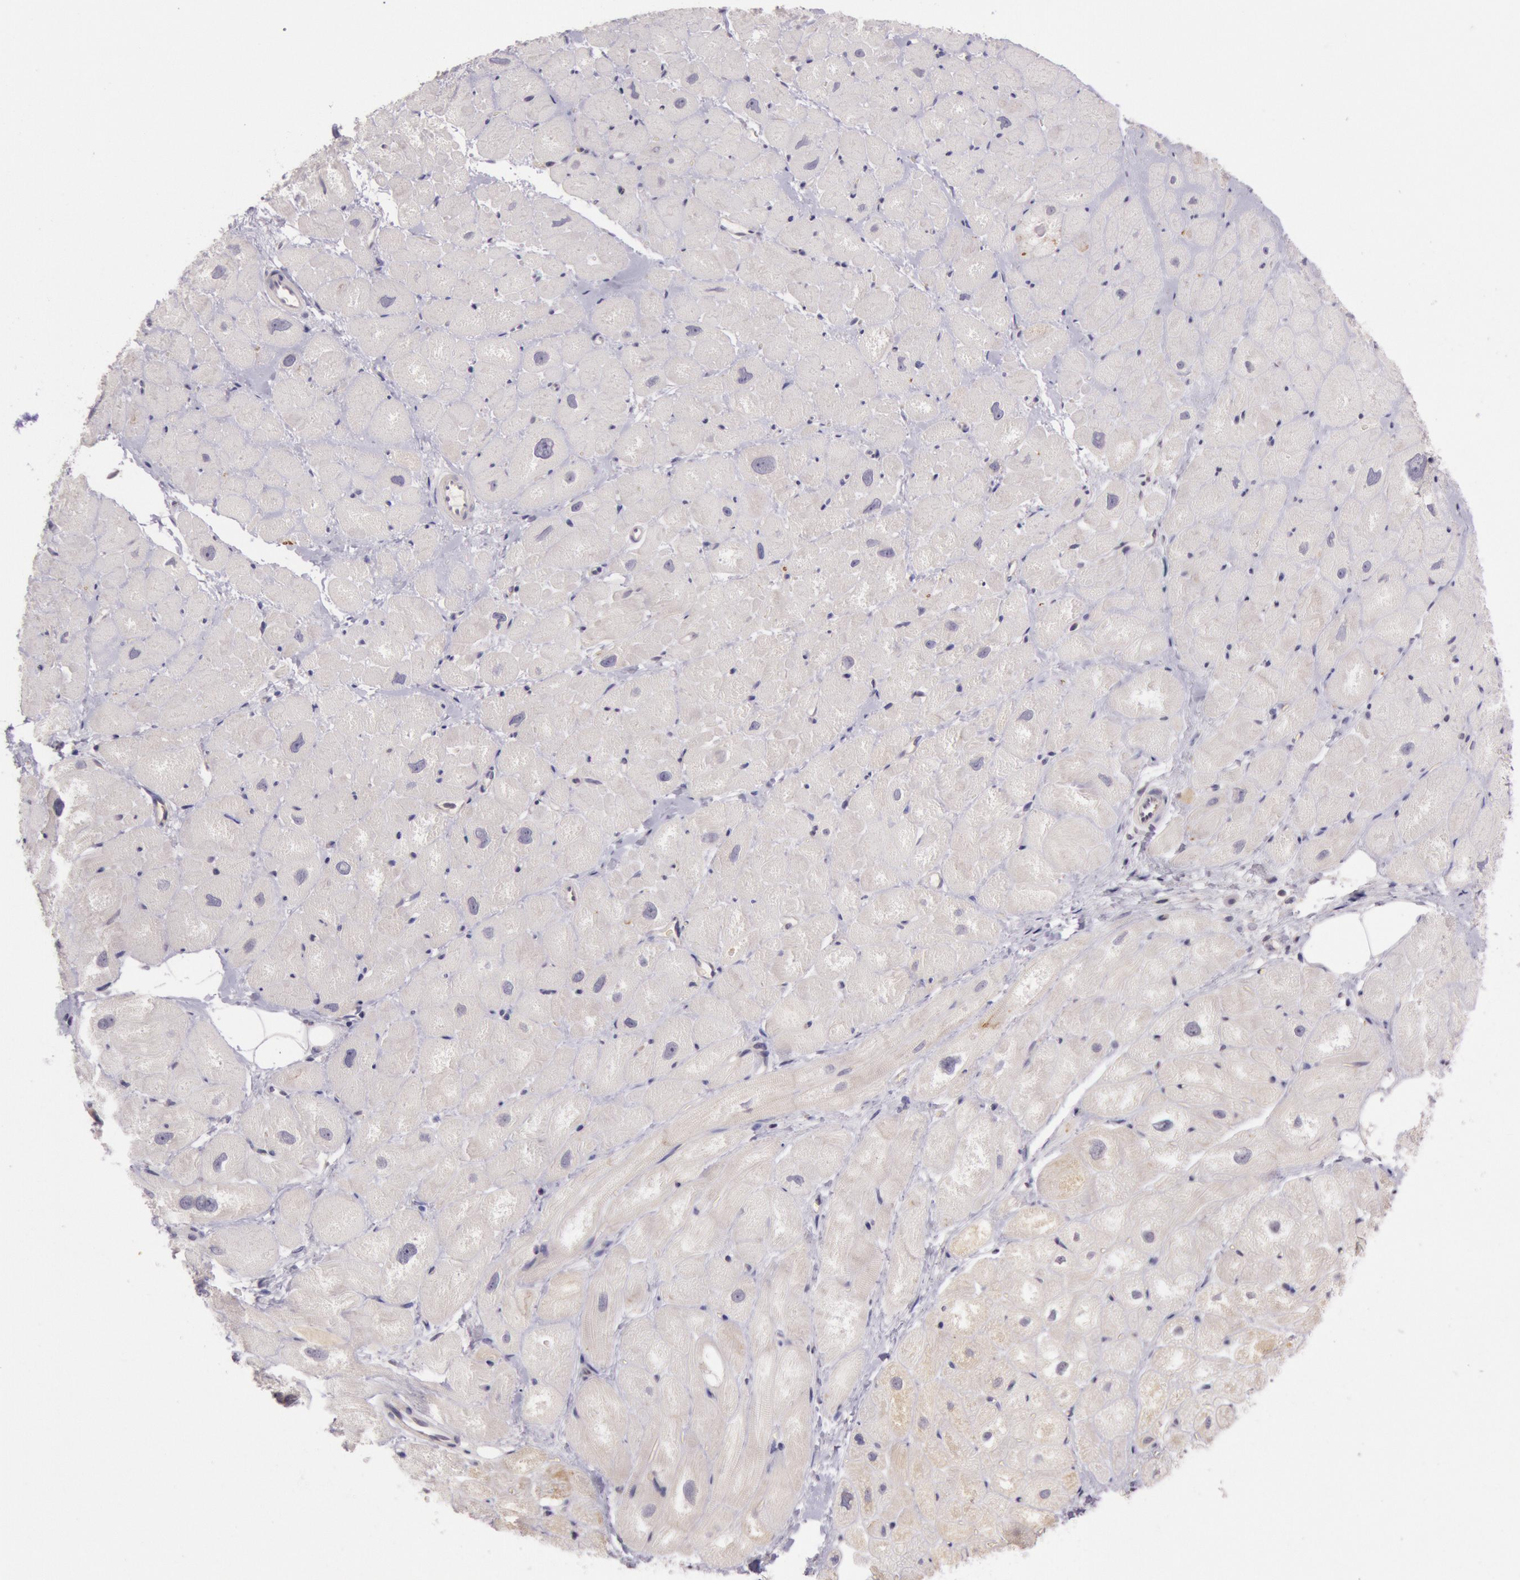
{"staining": {"intensity": "moderate", "quantity": "25%-75%", "location": "cytoplasmic/membranous"}, "tissue": "heart muscle", "cell_type": "Cardiomyocytes", "image_type": "normal", "snomed": [{"axis": "morphology", "description": "Normal tissue, NOS"}, {"axis": "topography", "description": "Heart"}], "caption": "Moderate cytoplasmic/membranous protein staining is present in about 25%-75% of cardiomyocytes in heart muscle.", "gene": "CDK16", "patient": {"sex": "male", "age": 49}}